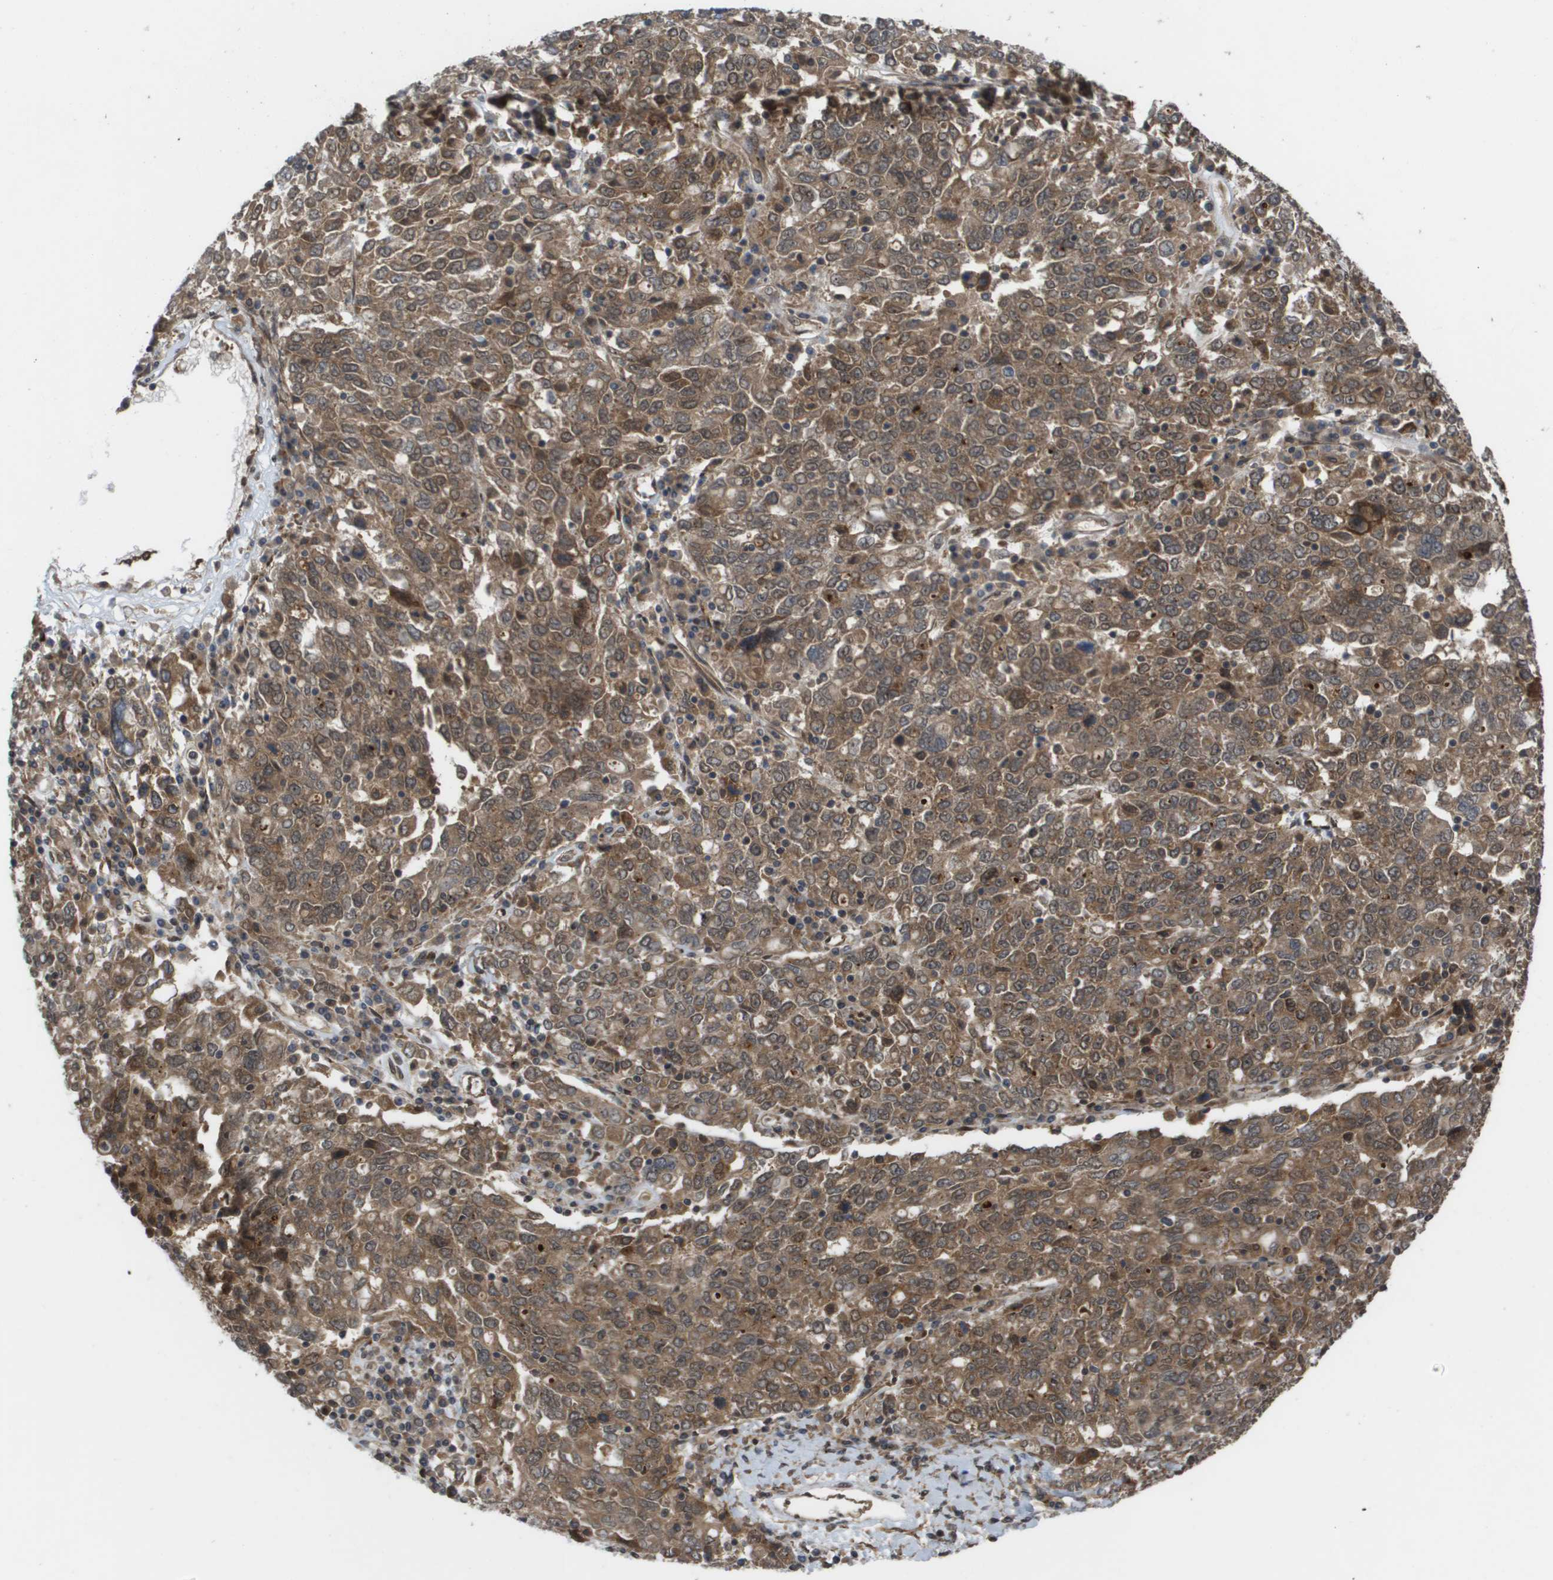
{"staining": {"intensity": "moderate", "quantity": ">75%", "location": "cytoplasmic/membranous,nuclear"}, "tissue": "ovarian cancer", "cell_type": "Tumor cells", "image_type": "cancer", "snomed": [{"axis": "morphology", "description": "Carcinoma, endometroid"}, {"axis": "topography", "description": "Ovary"}], "caption": "Endometroid carcinoma (ovarian) stained with immunohistochemistry demonstrates moderate cytoplasmic/membranous and nuclear expression in about >75% of tumor cells.", "gene": "CTPS2", "patient": {"sex": "female", "age": 62}}